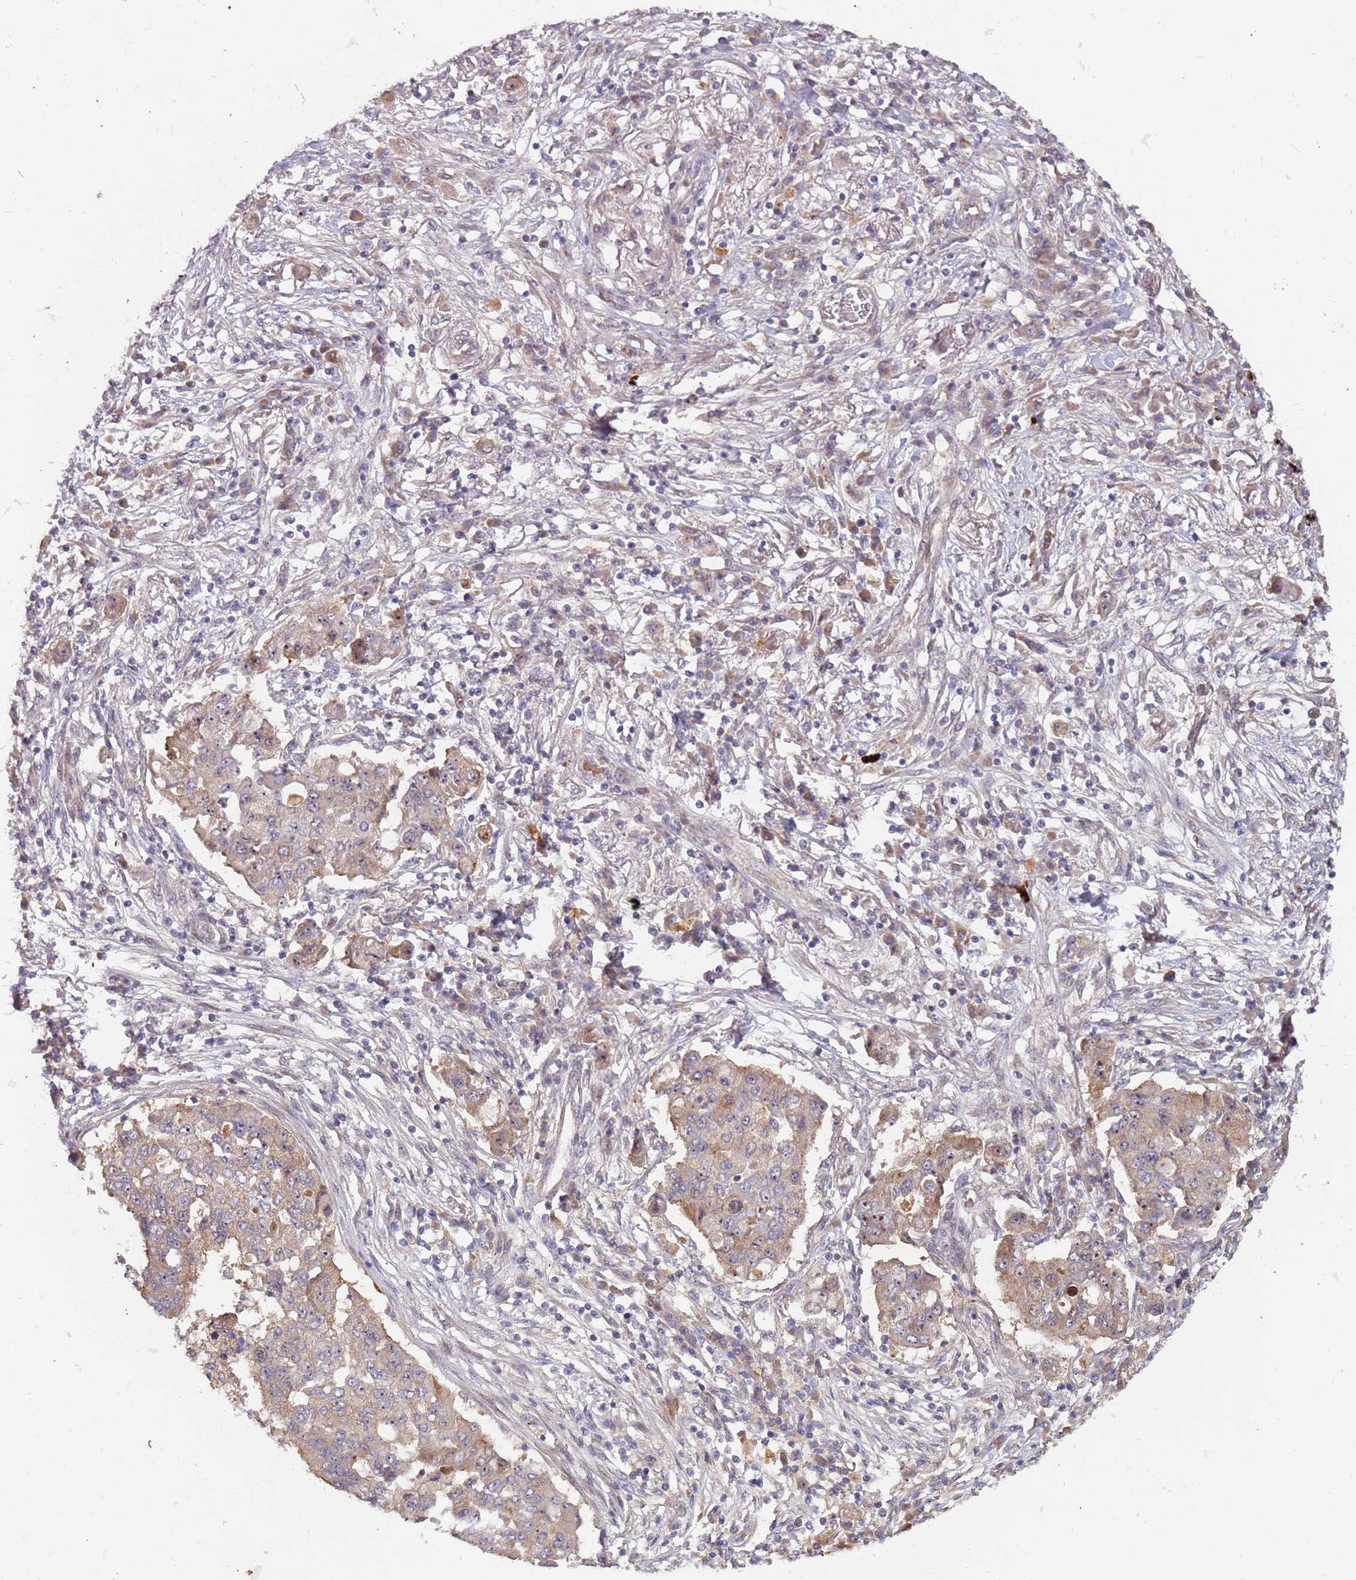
{"staining": {"intensity": "moderate", "quantity": ">75%", "location": "cytoplasmic/membranous,nuclear"}, "tissue": "lung cancer", "cell_type": "Tumor cells", "image_type": "cancer", "snomed": [{"axis": "morphology", "description": "Squamous cell carcinoma, NOS"}, {"axis": "topography", "description": "Lung"}], "caption": "This is an image of immunohistochemistry staining of squamous cell carcinoma (lung), which shows moderate staining in the cytoplasmic/membranous and nuclear of tumor cells.", "gene": "TRAPPC6B", "patient": {"sex": "male", "age": 74}}